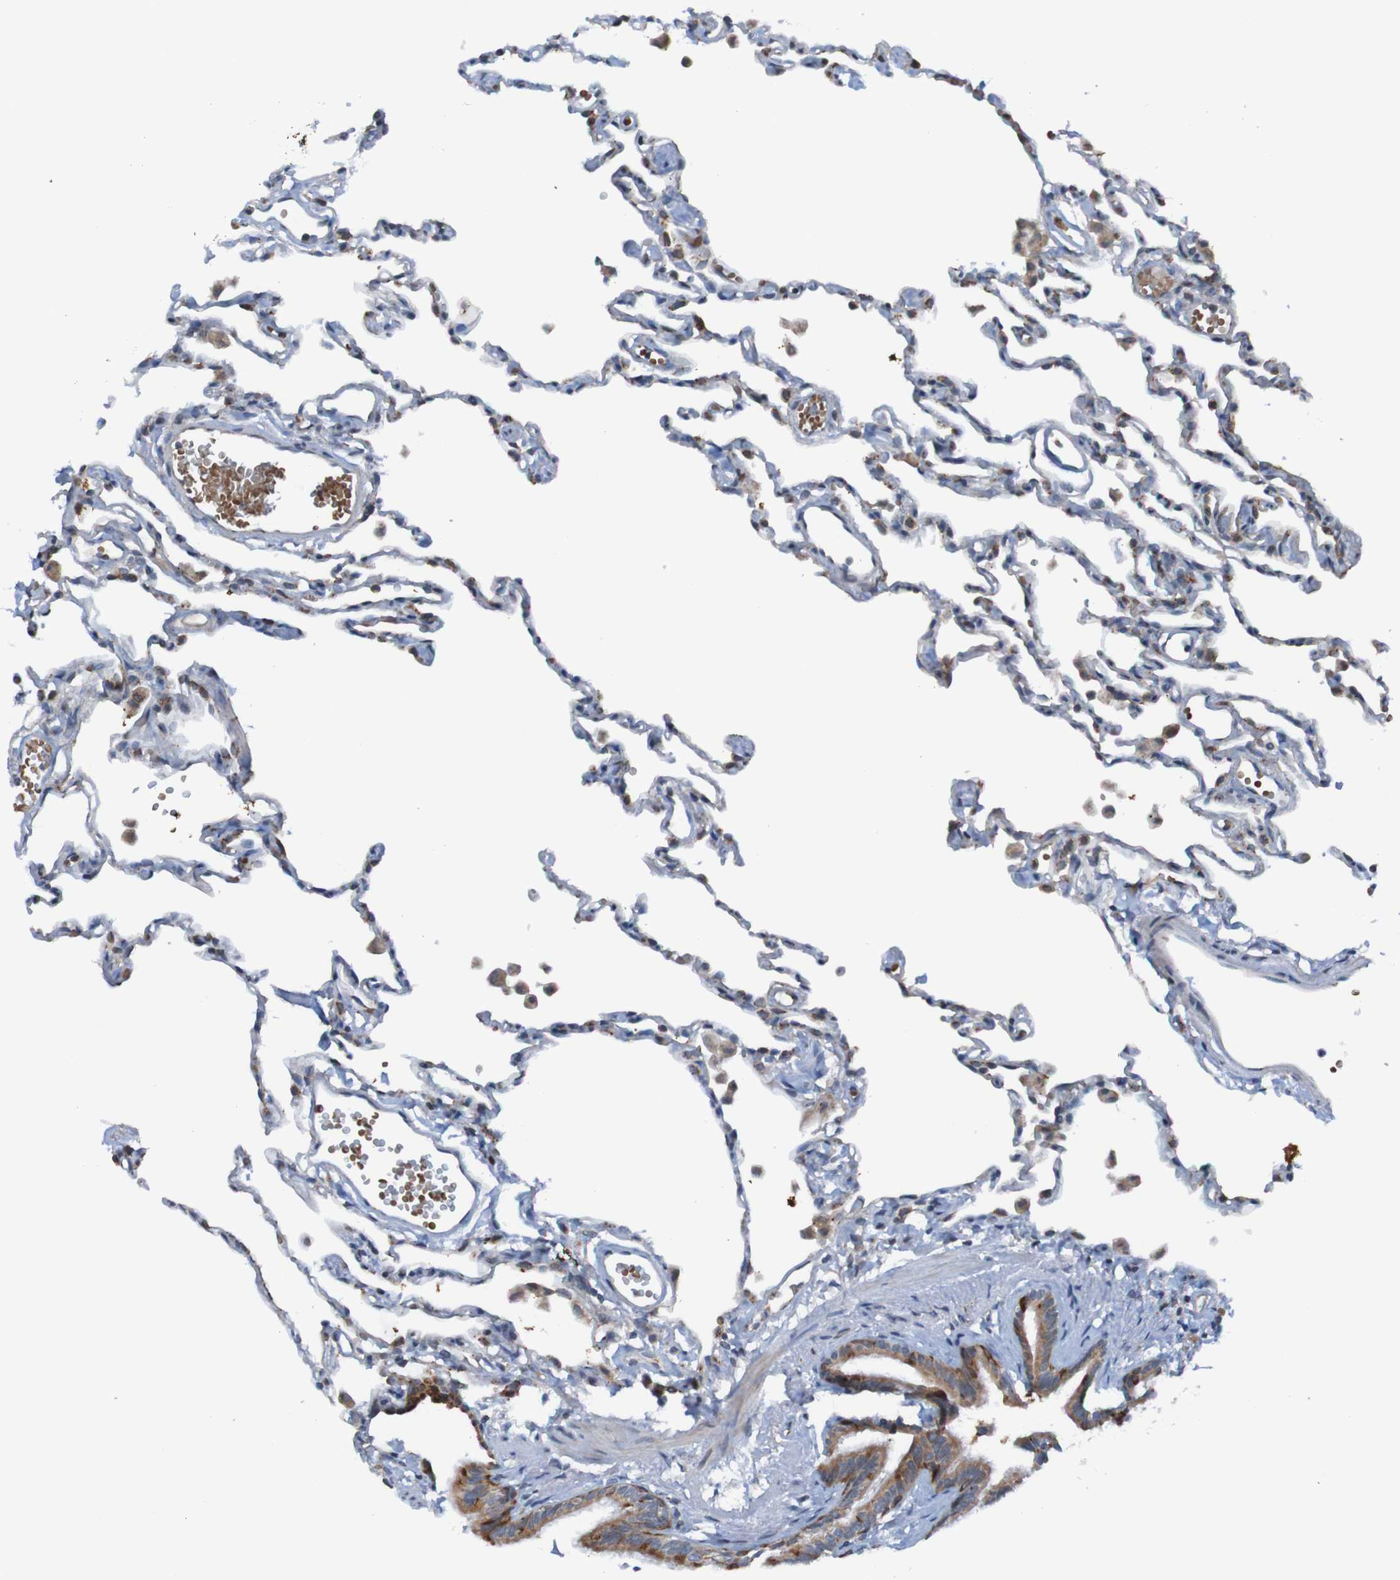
{"staining": {"intensity": "weak", "quantity": "25%-75%", "location": "cytoplasmic/membranous"}, "tissue": "lung", "cell_type": "Alveolar cells", "image_type": "normal", "snomed": [{"axis": "morphology", "description": "Normal tissue, NOS"}, {"axis": "topography", "description": "Lung"}], "caption": "Weak cytoplasmic/membranous protein positivity is appreciated in approximately 25%-75% of alveolar cells in lung. (IHC, brightfield microscopy, high magnification).", "gene": "UNG", "patient": {"sex": "female", "age": 49}}